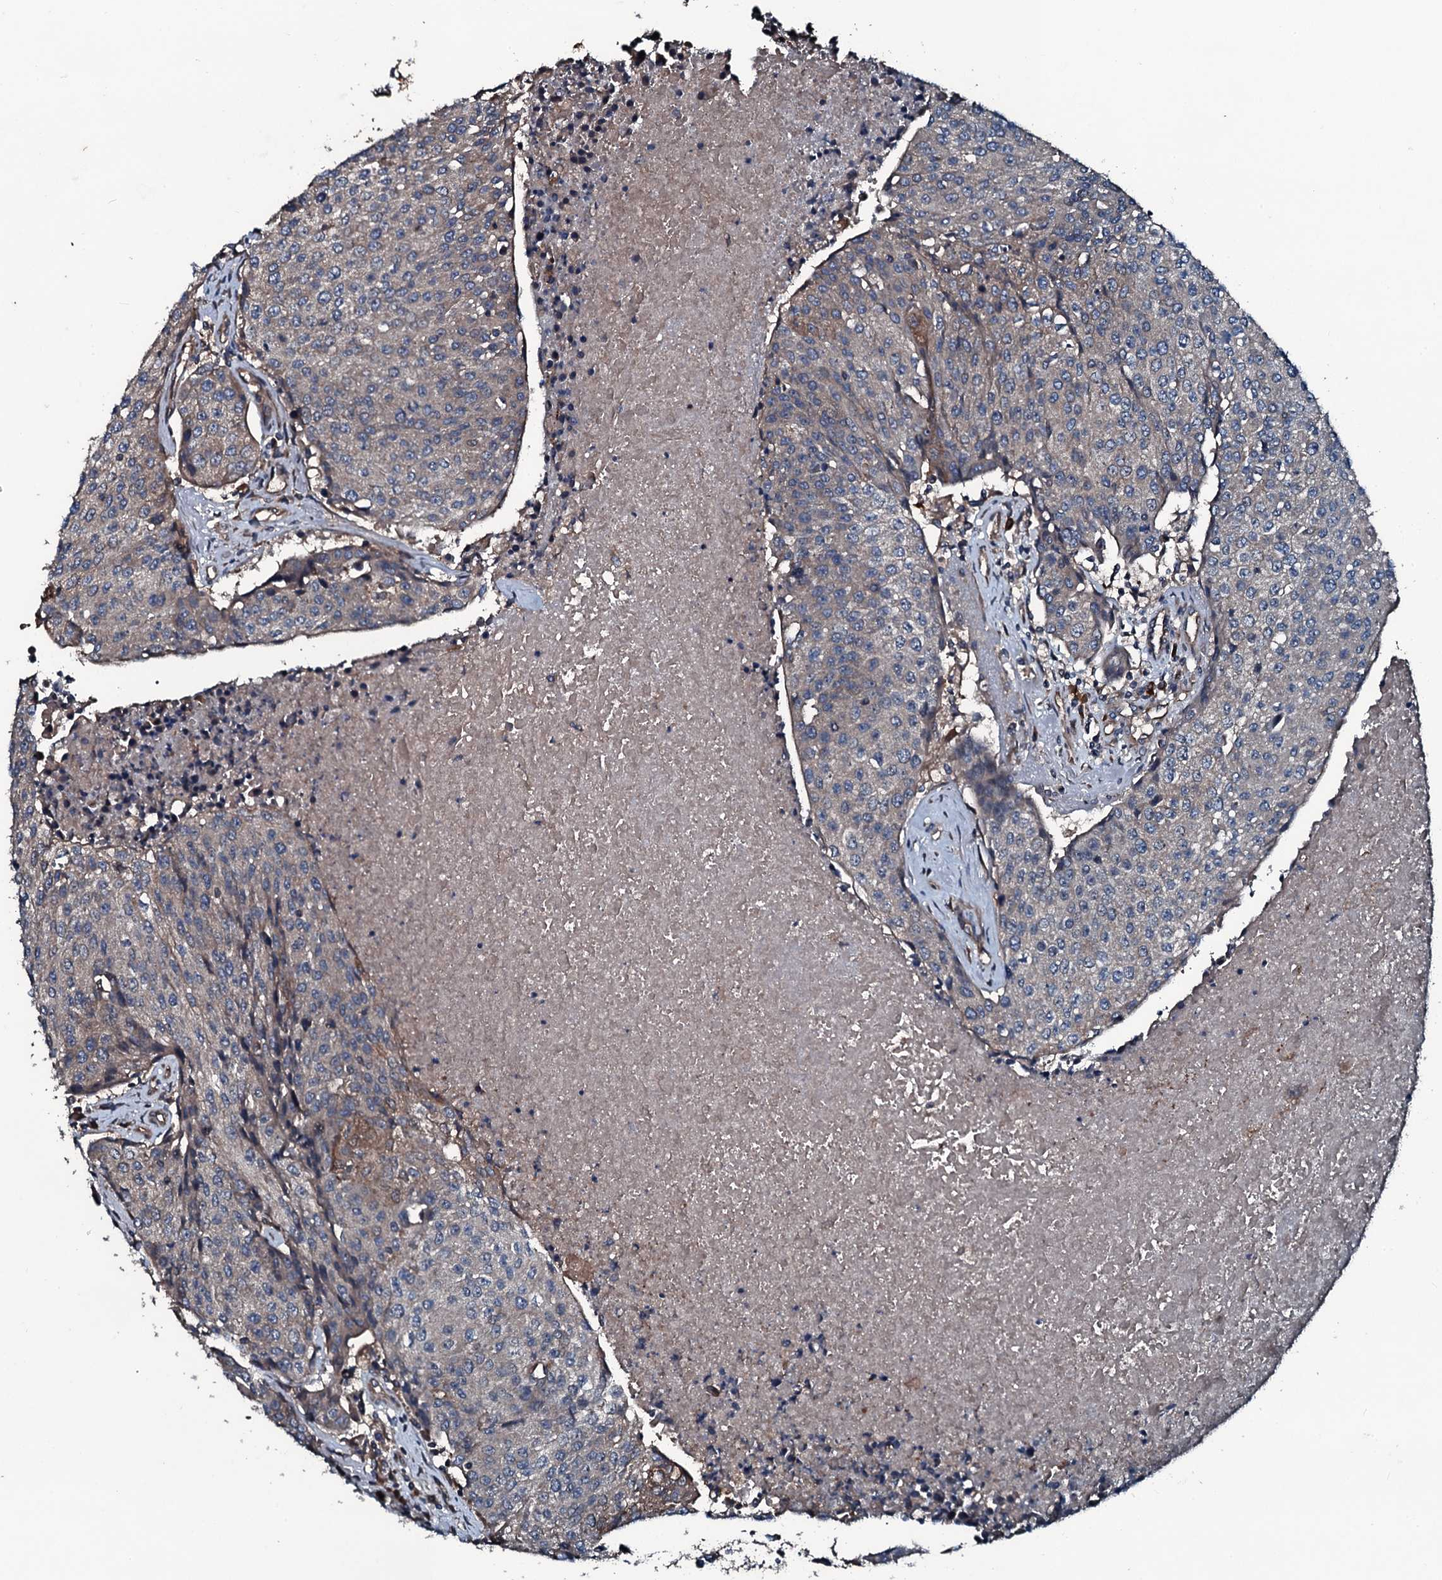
{"staining": {"intensity": "weak", "quantity": "25%-75%", "location": "cytoplasmic/membranous"}, "tissue": "urothelial cancer", "cell_type": "Tumor cells", "image_type": "cancer", "snomed": [{"axis": "morphology", "description": "Urothelial carcinoma, High grade"}, {"axis": "topography", "description": "Urinary bladder"}], "caption": "The immunohistochemical stain shows weak cytoplasmic/membranous positivity in tumor cells of high-grade urothelial carcinoma tissue.", "gene": "AARS1", "patient": {"sex": "female", "age": 85}}